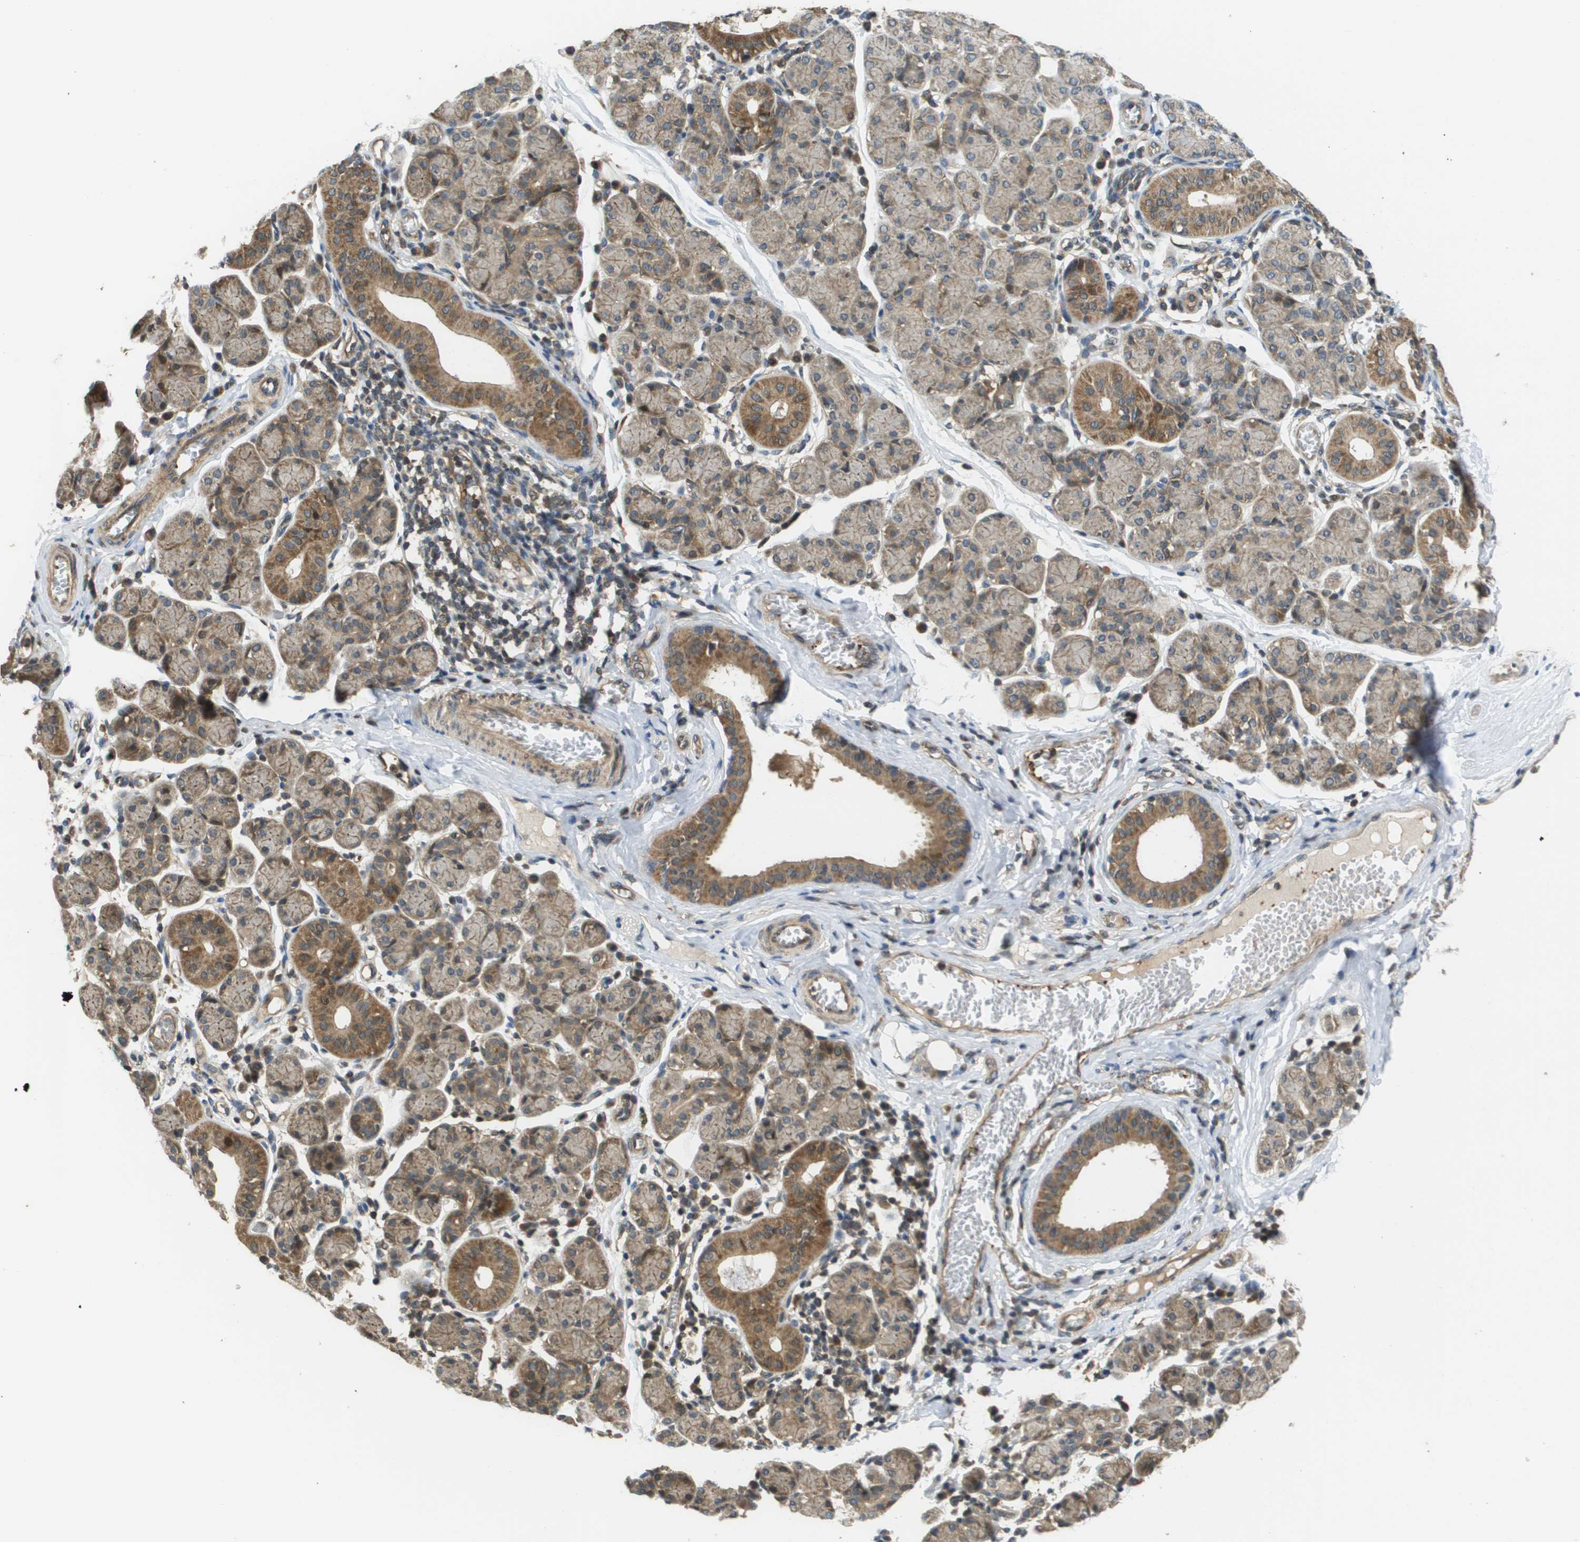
{"staining": {"intensity": "moderate", "quantity": "25%-75%", "location": "cytoplasmic/membranous"}, "tissue": "salivary gland", "cell_type": "Glandular cells", "image_type": "normal", "snomed": [{"axis": "morphology", "description": "Normal tissue, NOS"}, {"axis": "morphology", "description": "Inflammation, NOS"}, {"axis": "topography", "description": "Lymph node"}, {"axis": "topography", "description": "Salivary gland"}], "caption": "A medium amount of moderate cytoplasmic/membranous positivity is seen in approximately 25%-75% of glandular cells in unremarkable salivary gland. The staining is performed using DAB brown chromogen to label protein expression. The nuclei are counter-stained blue using hematoxylin.", "gene": "RBM38", "patient": {"sex": "male", "age": 3}}